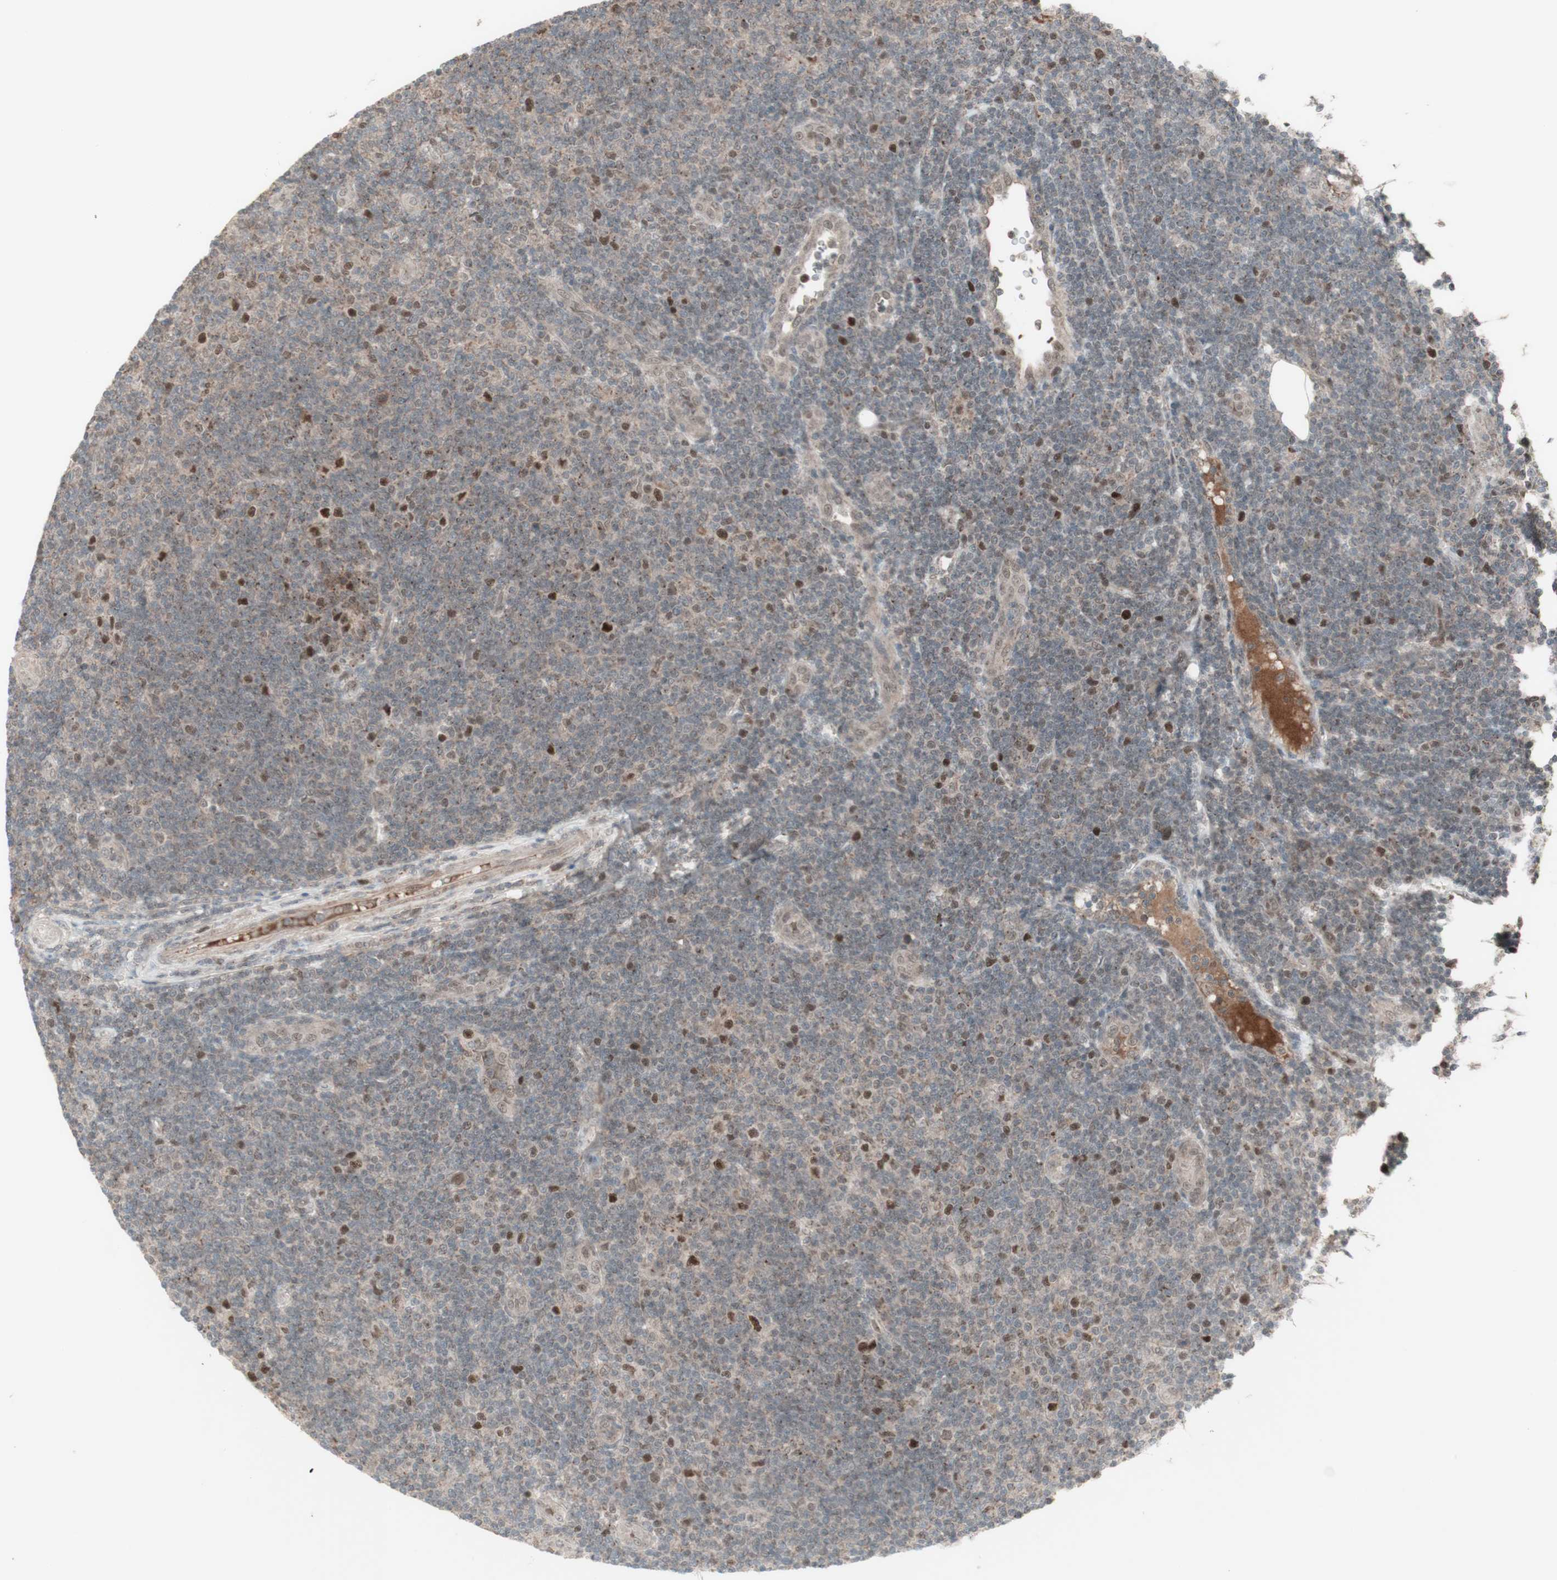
{"staining": {"intensity": "strong", "quantity": "<25%", "location": "nuclear"}, "tissue": "lymphoma", "cell_type": "Tumor cells", "image_type": "cancer", "snomed": [{"axis": "morphology", "description": "Malignant lymphoma, non-Hodgkin's type, Low grade"}, {"axis": "topography", "description": "Lymph node"}], "caption": "IHC micrograph of human malignant lymphoma, non-Hodgkin's type (low-grade) stained for a protein (brown), which shows medium levels of strong nuclear positivity in approximately <25% of tumor cells.", "gene": "MSH6", "patient": {"sex": "male", "age": 83}}